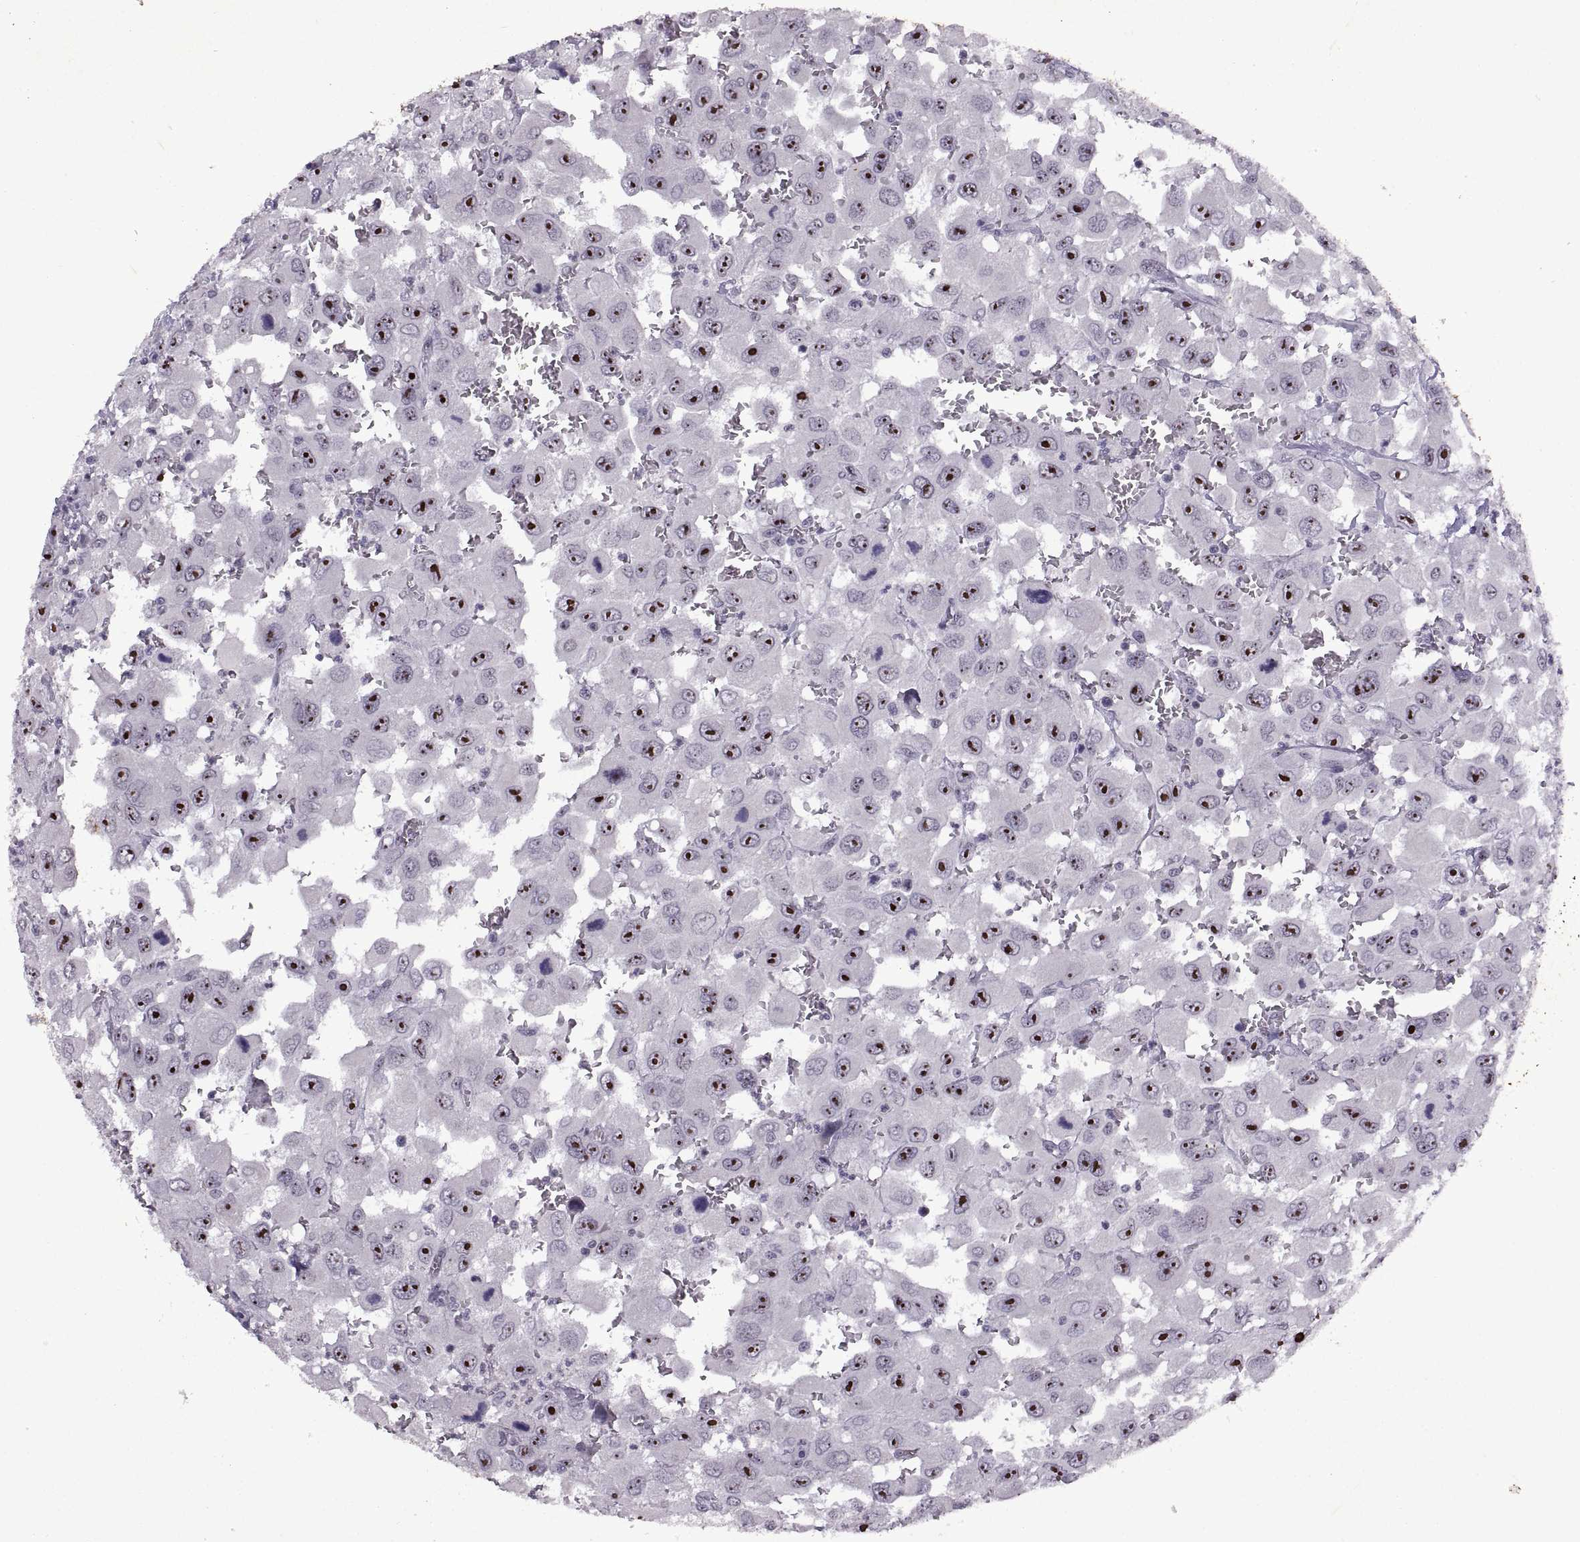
{"staining": {"intensity": "strong", "quantity": ">75%", "location": "nuclear"}, "tissue": "head and neck cancer", "cell_type": "Tumor cells", "image_type": "cancer", "snomed": [{"axis": "morphology", "description": "Squamous cell carcinoma, NOS"}, {"axis": "morphology", "description": "Squamous cell carcinoma, metastatic, NOS"}, {"axis": "topography", "description": "Oral tissue"}, {"axis": "topography", "description": "Head-Neck"}], "caption": "Brown immunohistochemical staining in head and neck cancer shows strong nuclear staining in approximately >75% of tumor cells. The staining was performed using DAB (3,3'-diaminobenzidine), with brown indicating positive protein expression. Nuclei are stained blue with hematoxylin.", "gene": "SINHCAF", "patient": {"sex": "female", "age": 85}}